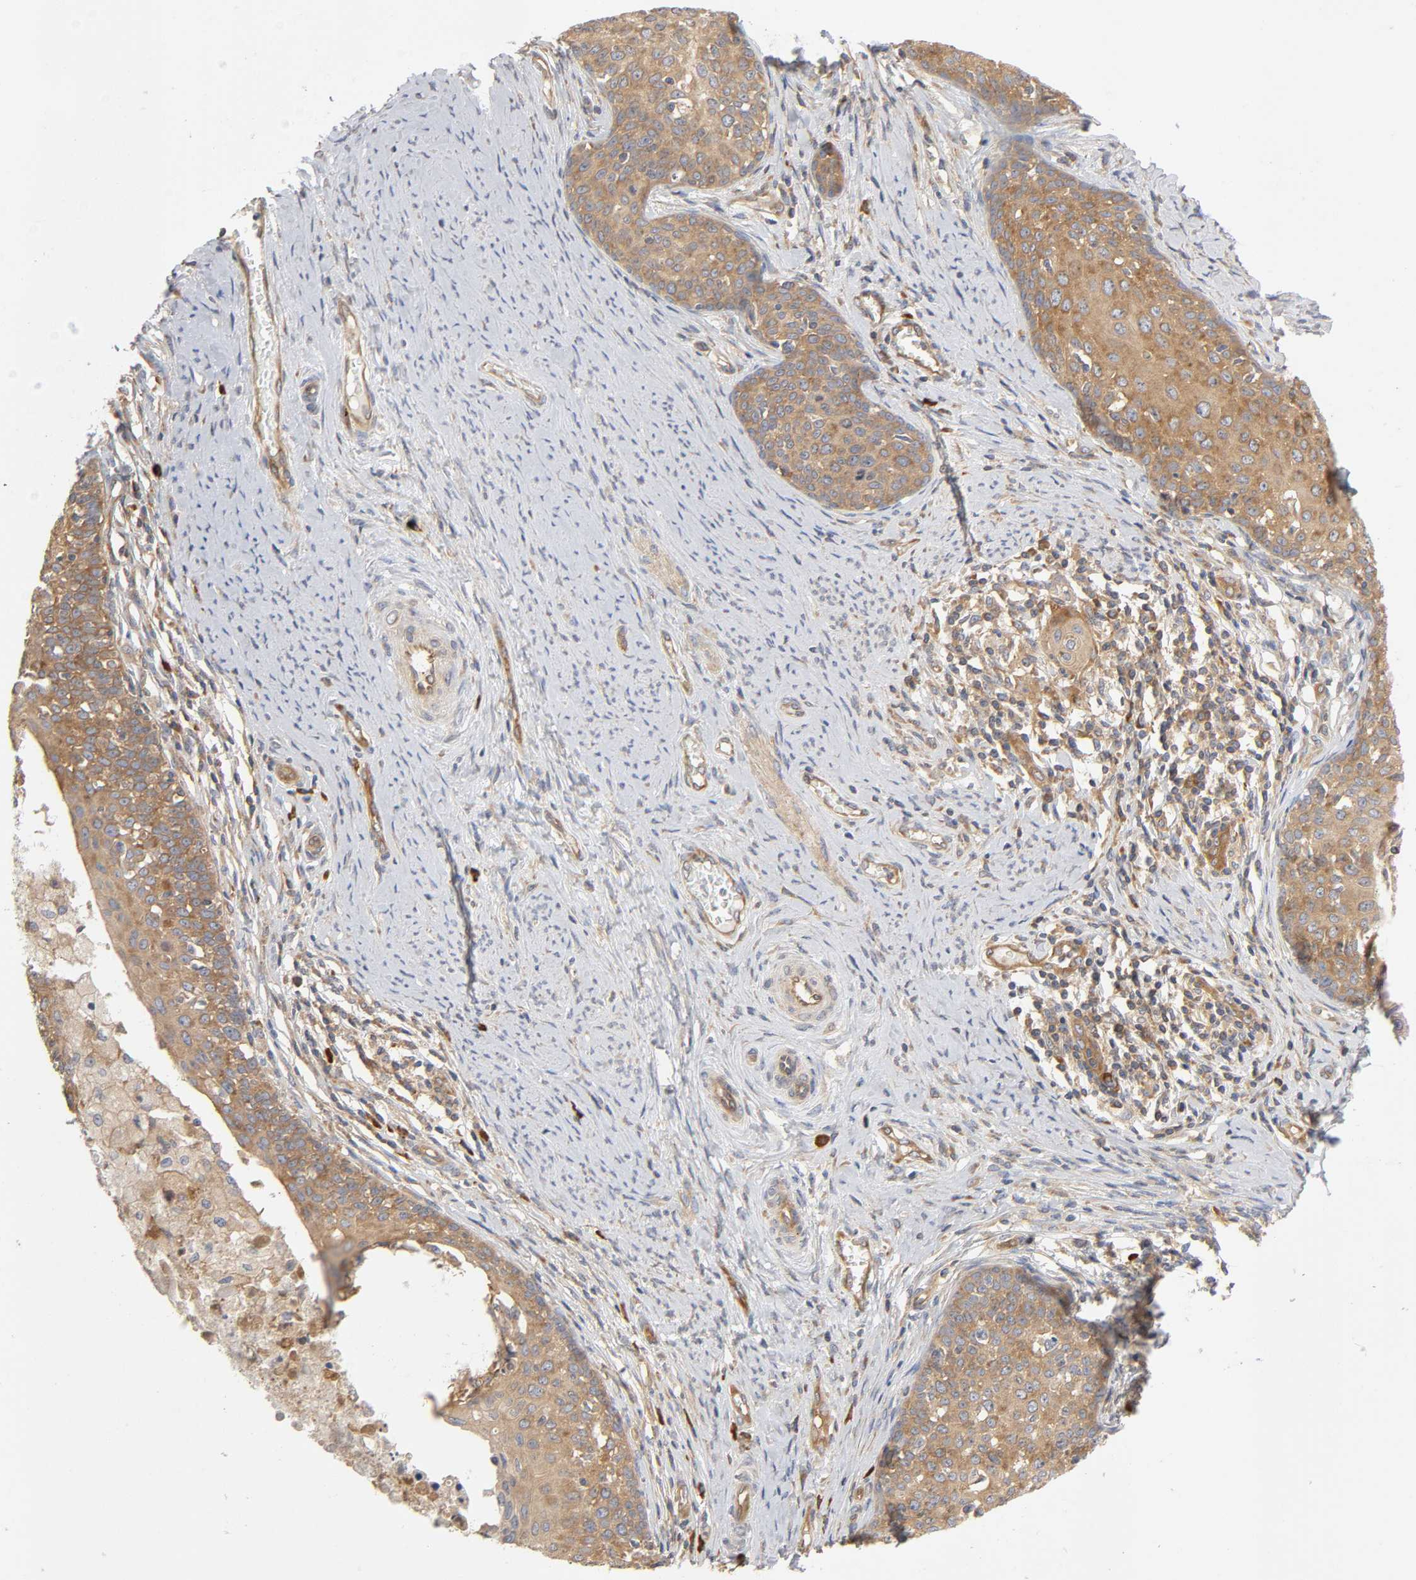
{"staining": {"intensity": "moderate", "quantity": ">75%", "location": "cytoplasmic/membranous"}, "tissue": "cervical cancer", "cell_type": "Tumor cells", "image_type": "cancer", "snomed": [{"axis": "morphology", "description": "Squamous cell carcinoma, NOS"}, {"axis": "morphology", "description": "Adenocarcinoma, NOS"}, {"axis": "topography", "description": "Cervix"}], "caption": "This photomicrograph exhibits immunohistochemistry (IHC) staining of adenocarcinoma (cervical), with medium moderate cytoplasmic/membranous positivity in approximately >75% of tumor cells.", "gene": "SCHIP1", "patient": {"sex": "female", "age": 52}}